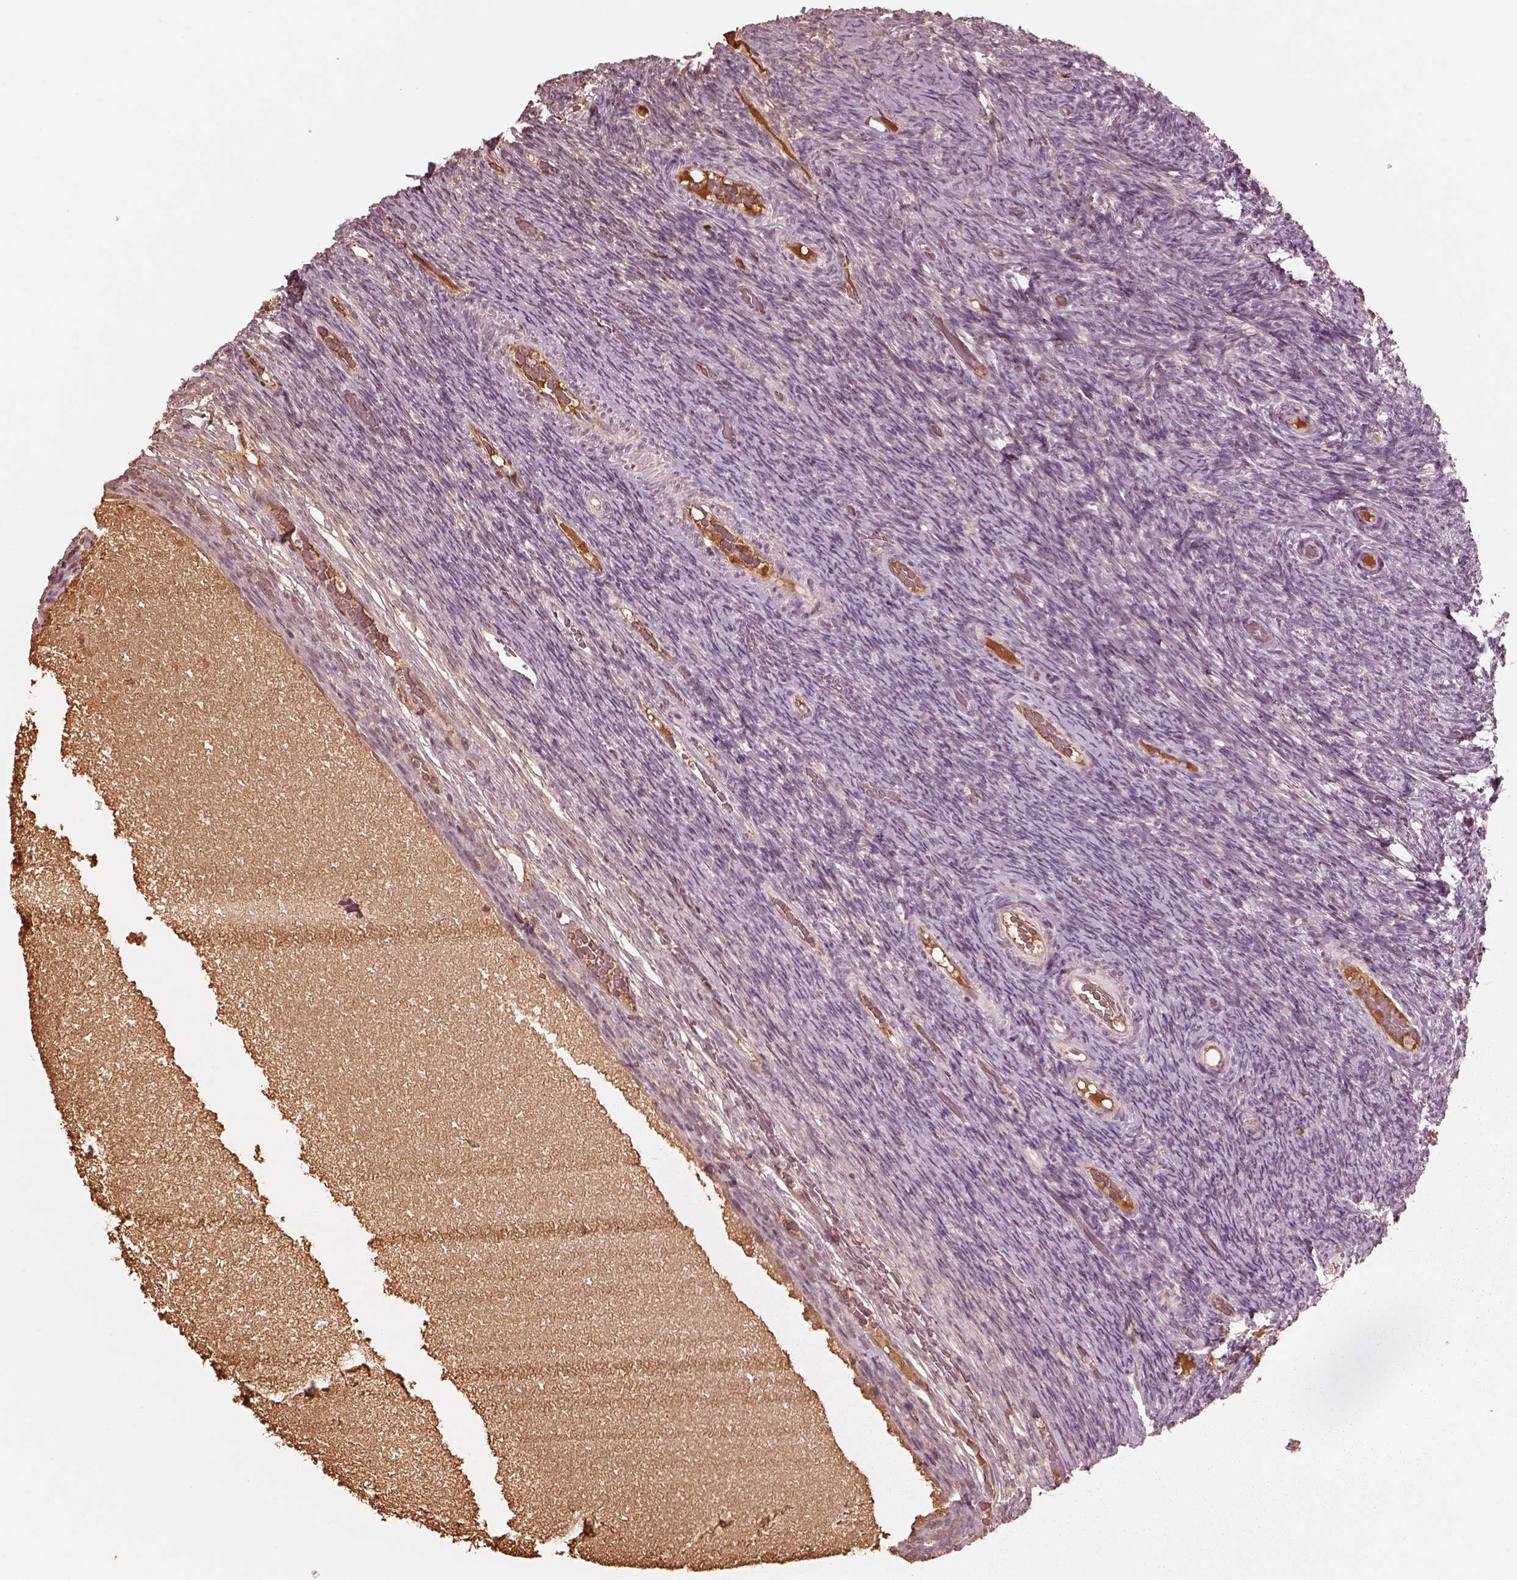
{"staining": {"intensity": "negative", "quantity": "none", "location": "none"}, "tissue": "ovary", "cell_type": "Ovarian stroma cells", "image_type": "normal", "snomed": [{"axis": "morphology", "description": "Normal tissue, NOS"}, {"axis": "topography", "description": "Ovary"}], "caption": "High power microscopy photomicrograph of an immunohistochemistry histopathology image of benign ovary, revealing no significant expression in ovarian stroma cells.", "gene": "TF", "patient": {"sex": "female", "age": 34}}